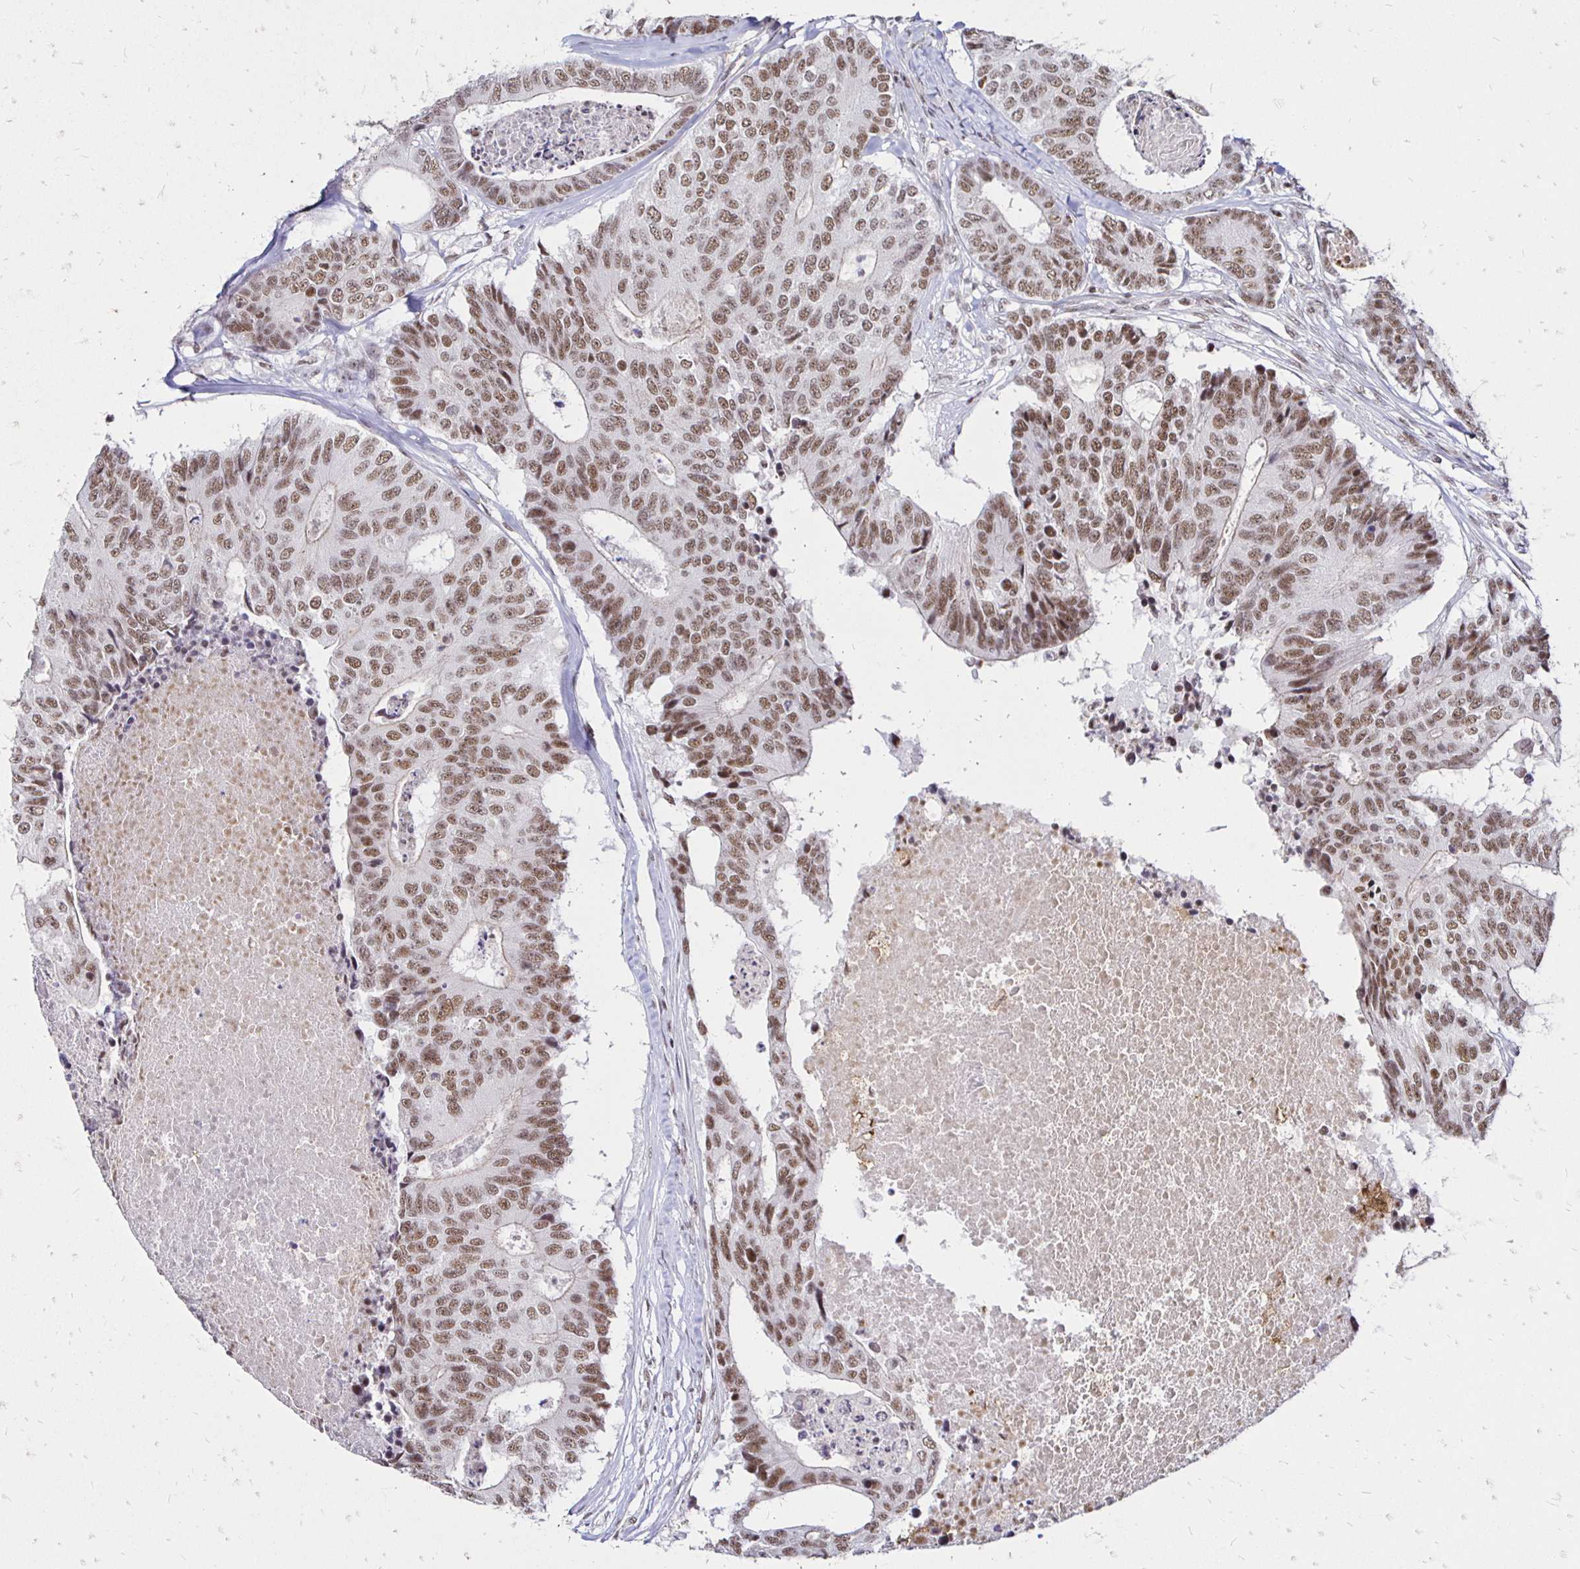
{"staining": {"intensity": "moderate", "quantity": ">75%", "location": "nuclear"}, "tissue": "colorectal cancer", "cell_type": "Tumor cells", "image_type": "cancer", "snomed": [{"axis": "morphology", "description": "Adenocarcinoma, NOS"}, {"axis": "topography", "description": "Colon"}], "caption": "Immunohistochemistry histopathology image of human colorectal cancer (adenocarcinoma) stained for a protein (brown), which reveals medium levels of moderate nuclear expression in approximately >75% of tumor cells.", "gene": "SIN3A", "patient": {"sex": "female", "age": 67}}